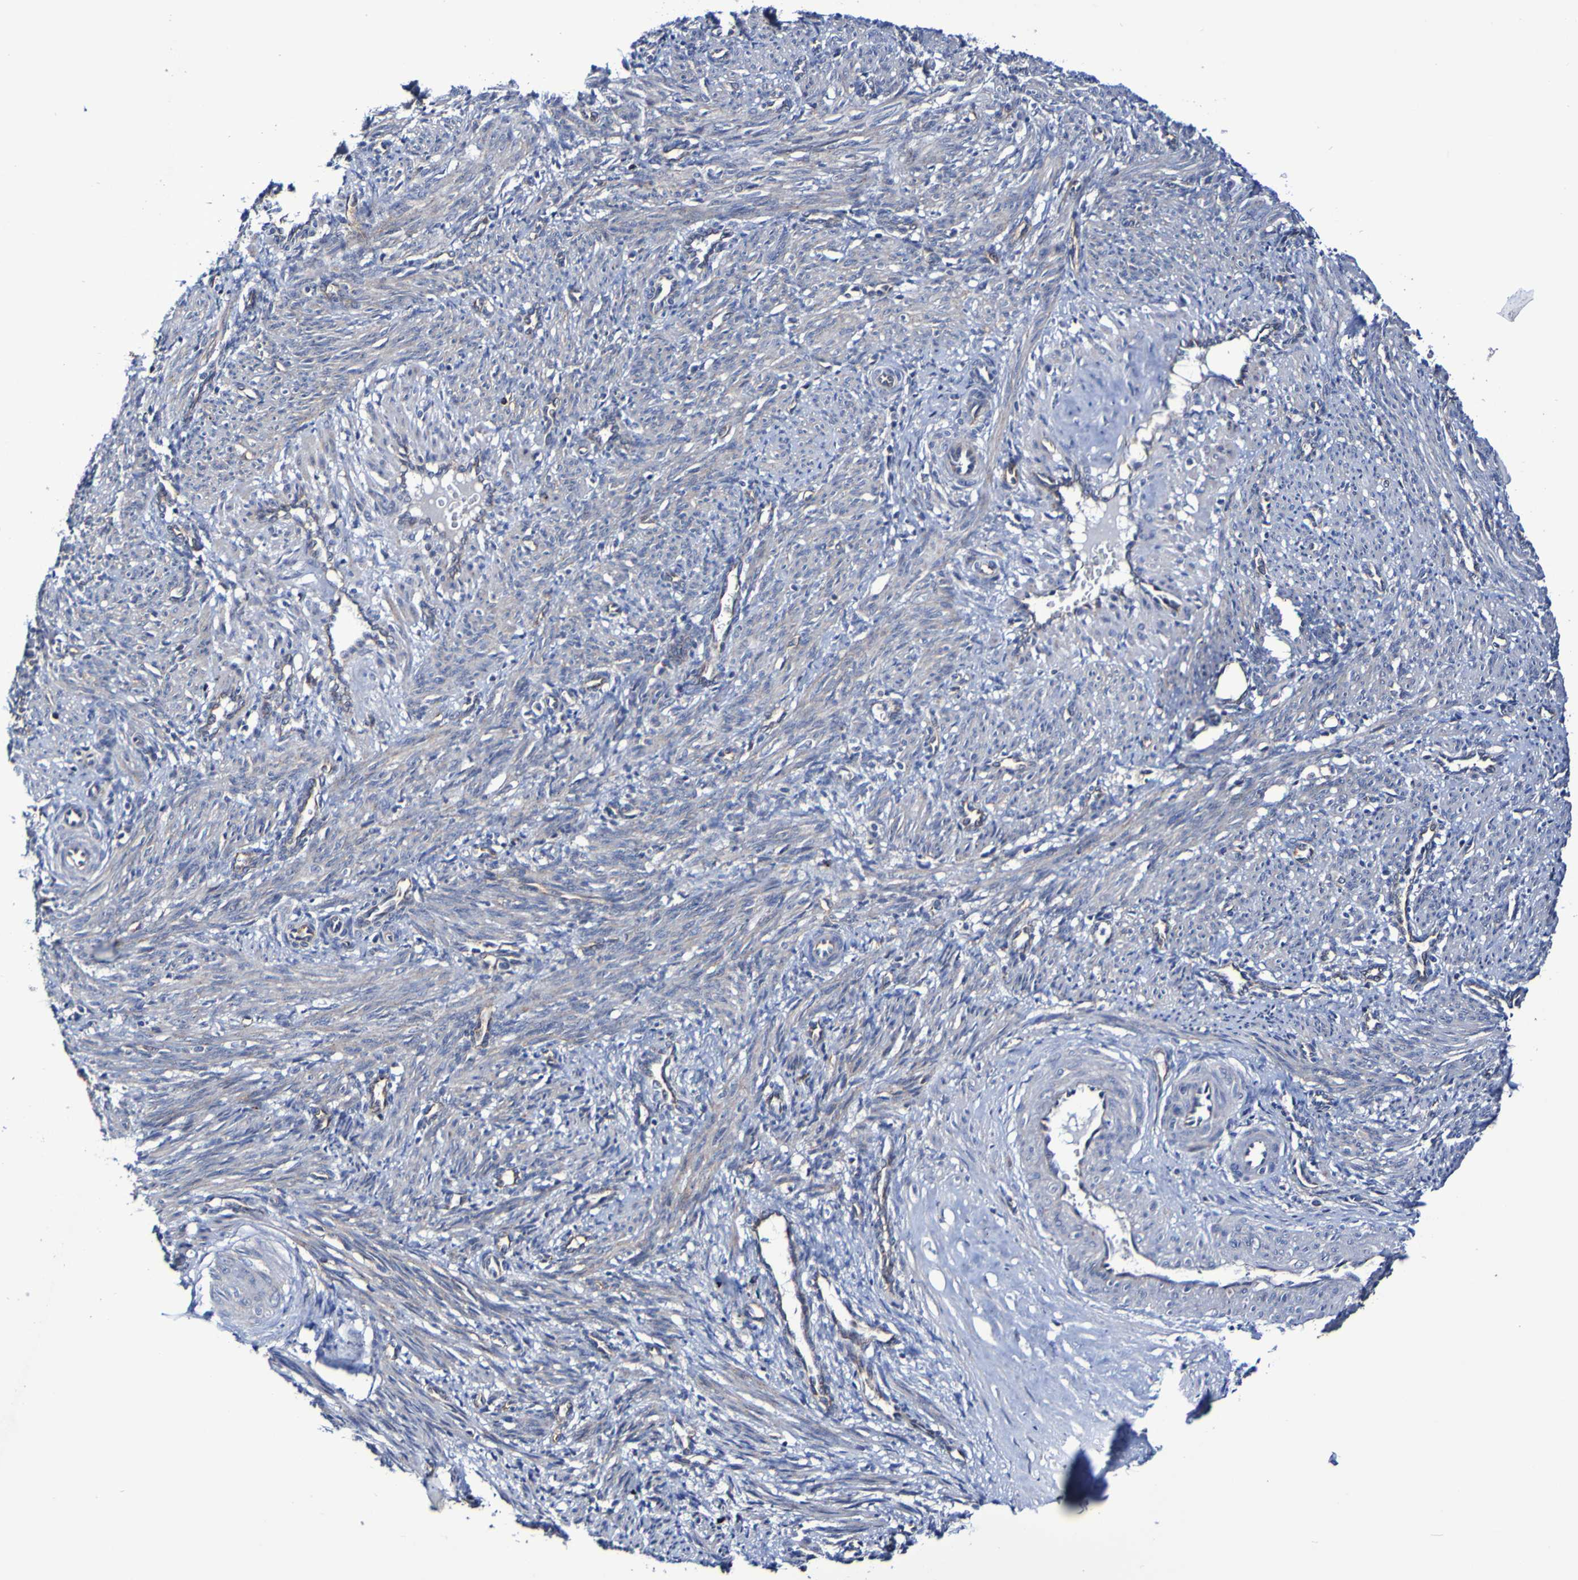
{"staining": {"intensity": "weak", "quantity": ">75%", "location": "cytoplasmic/membranous"}, "tissue": "smooth muscle", "cell_type": "Smooth muscle cells", "image_type": "normal", "snomed": [{"axis": "morphology", "description": "Normal tissue, NOS"}, {"axis": "topography", "description": "Endometrium"}], "caption": "DAB immunohistochemical staining of normal smooth muscle displays weak cytoplasmic/membranous protein positivity in approximately >75% of smooth muscle cells. (Brightfield microscopy of DAB IHC at high magnification).", "gene": "GJB1", "patient": {"sex": "female", "age": 33}}